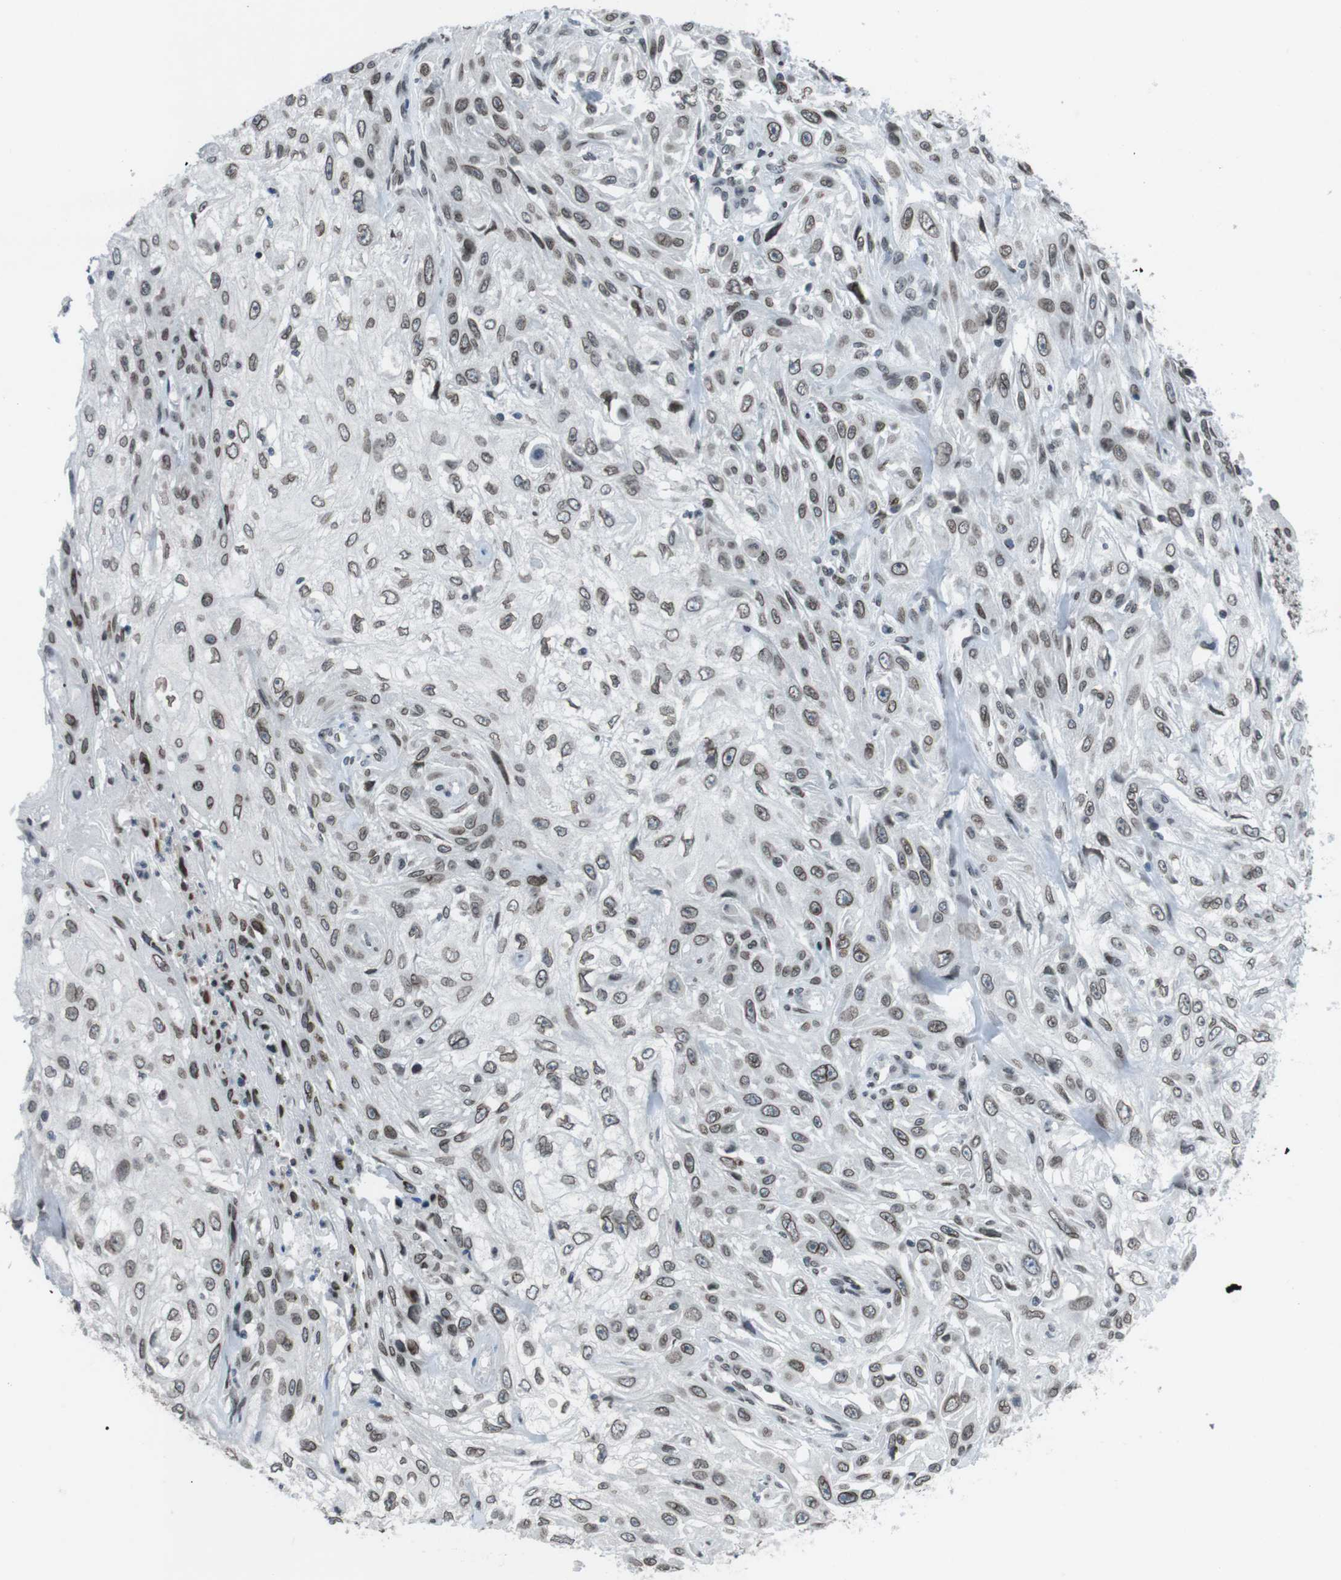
{"staining": {"intensity": "weak", "quantity": ">75%", "location": "cytoplasmic/membranous,nuclear"}, "tissue": "skin cancer", "cell_type": "Tumor cells", "image_type": "cancer", "snomed": [{"axis": "morphology", "description": "Squamous cell carcinoma, NOS"}, {"axis": "topography", "description": "Skin"}], "caption": "Immunohistochemistry (DAB) staining of human skin cancer shows weak cytoplasmic/membranous and nuclear protein positivity in approximately >75% of tumor cells.", "gene": "MAD1L1", "patient": {"sex": "male", "age": 75}}